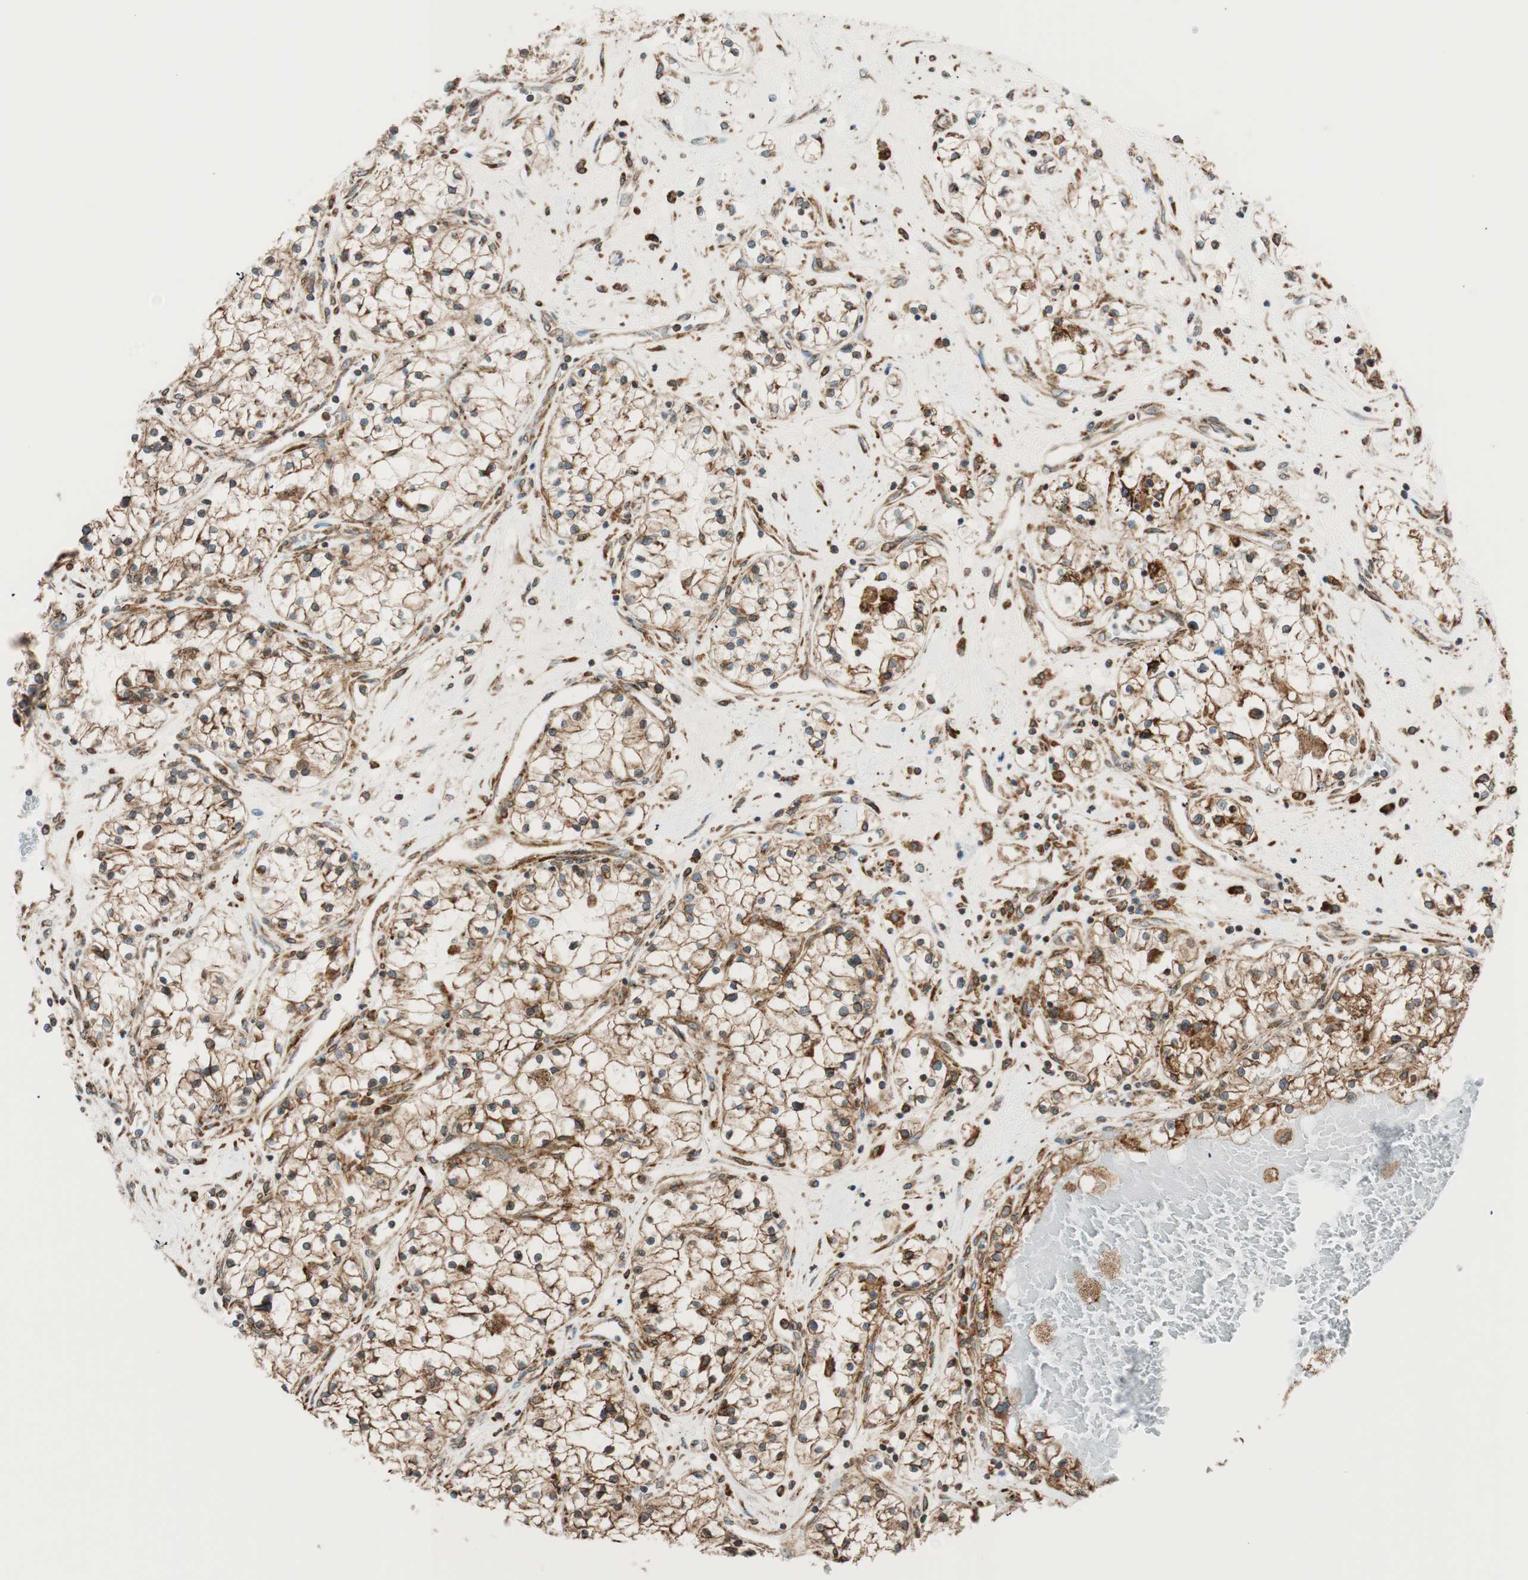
{"staining": {"intensity": "moderate", "quantity": ">75%", "location": "cytoplasmic/membranous"}, "tissue": "renal cancer", "cell_type": "Tumor cells", "image_type": "cancer", "snomed": [{"axis": "morphology", "description": "Adenocarcinoma, NOS"}, {"axis": "topography", "description": "Kidney"}], "caption": "Protein expression analysis of adenocarcinoma (renal) shows moderate cytoplasmic/membranous expression in about >75% of tumor cells.", "gene": "PRKCSH", "patient": {"sex": "male", "age": 68}}